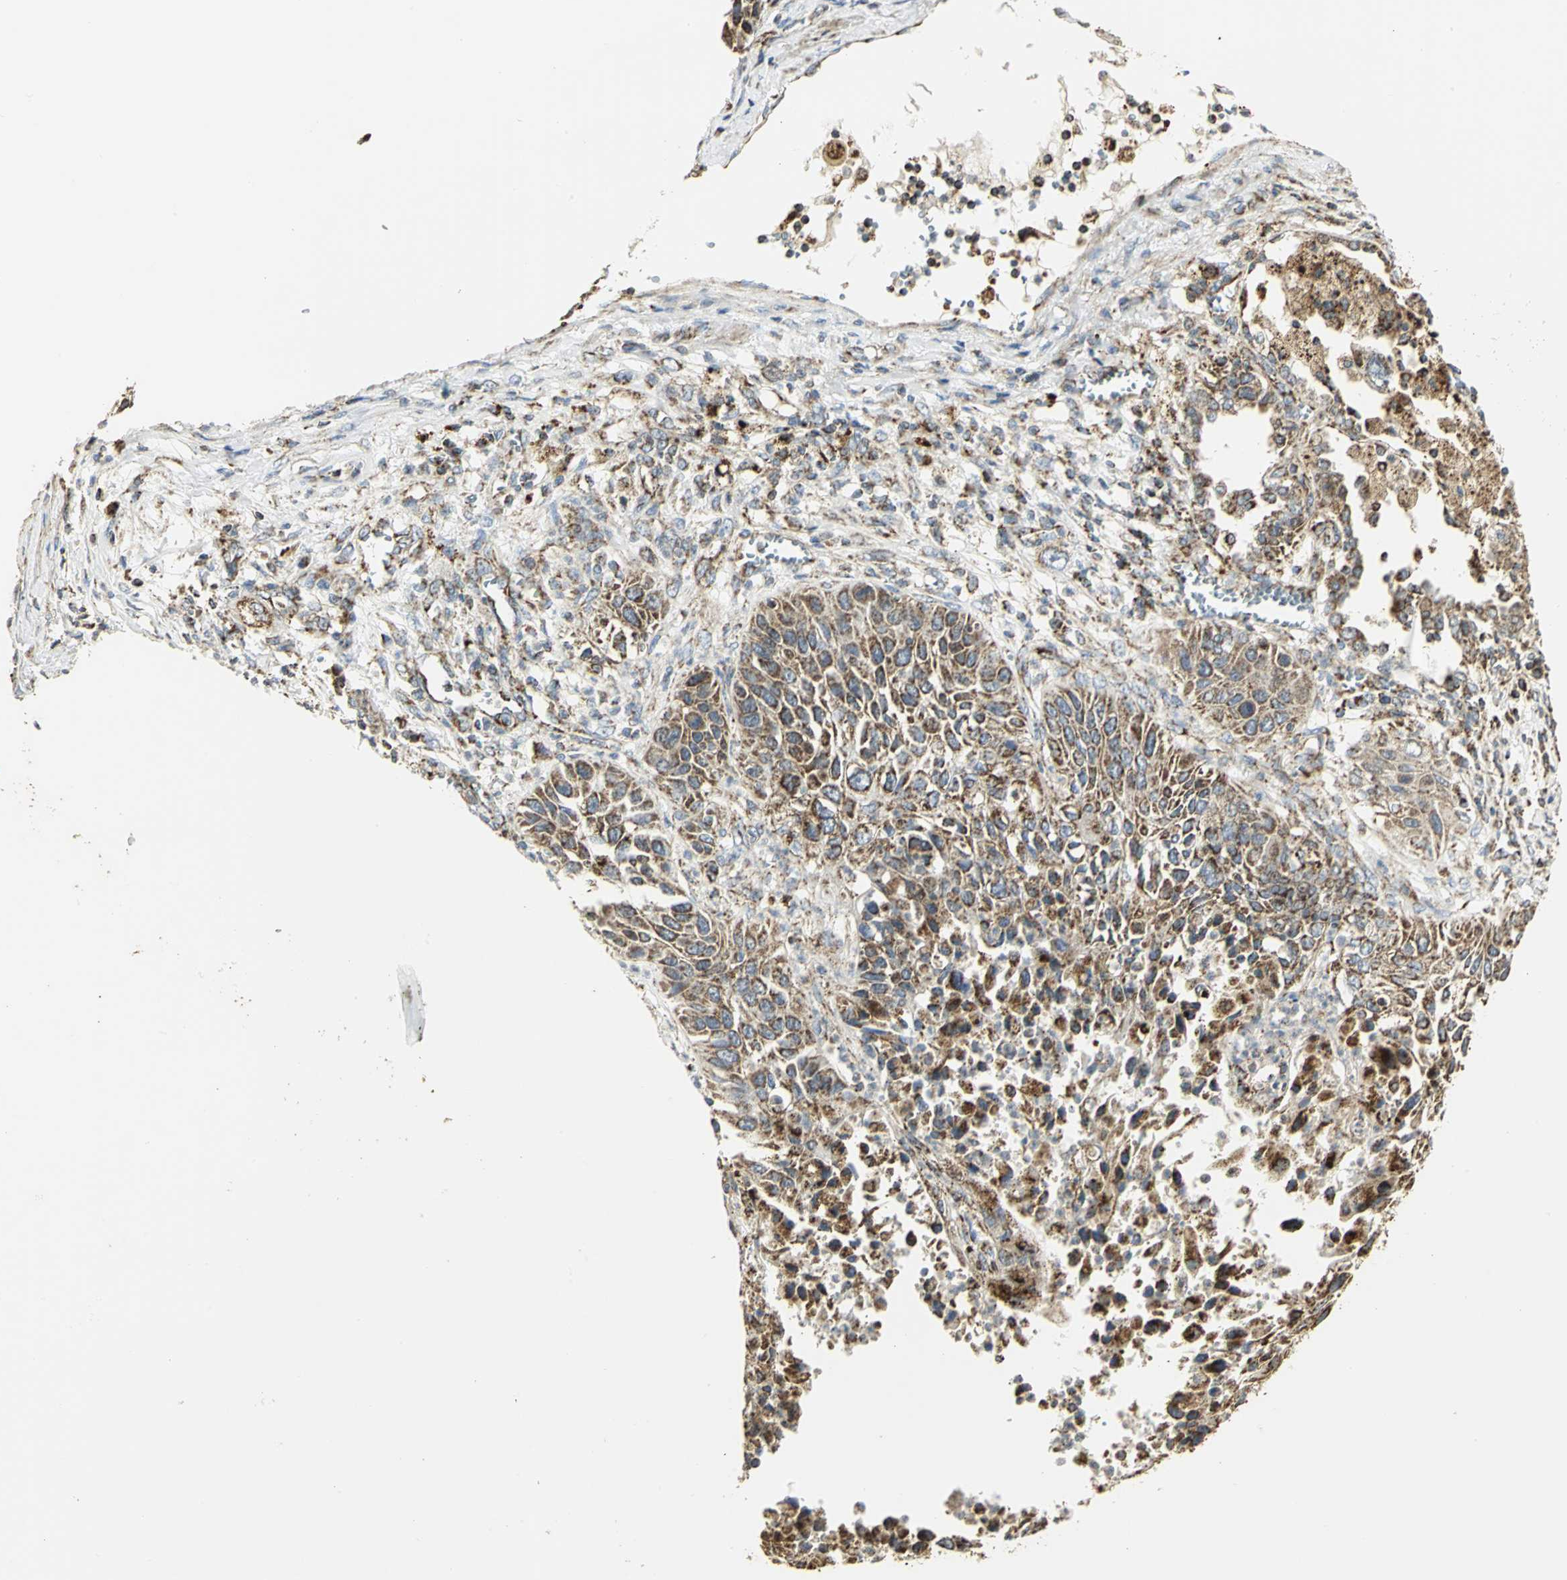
{"staining": {"intensity": "strong", "quantity": ">75%", "location": "cytoplasmic/membranous"}, "tissue": "lung cancer", "cell_type": "Tumor cells", "image_type": "cancer", "snomed": [{"axis": "morphology", "description": "Squamous cell carcinoma, NOS"}, {"axis": "topography", "description": "Lung"}], "caption": "Immunohistochemical staining of human squamous cell carcinoma (lung) reveals strong cytoplasmic/membranous protein staining in approximately >75% of tumor cells.", "gene": "VDAC1", "patient": {"sex": "female", "age": 76}}